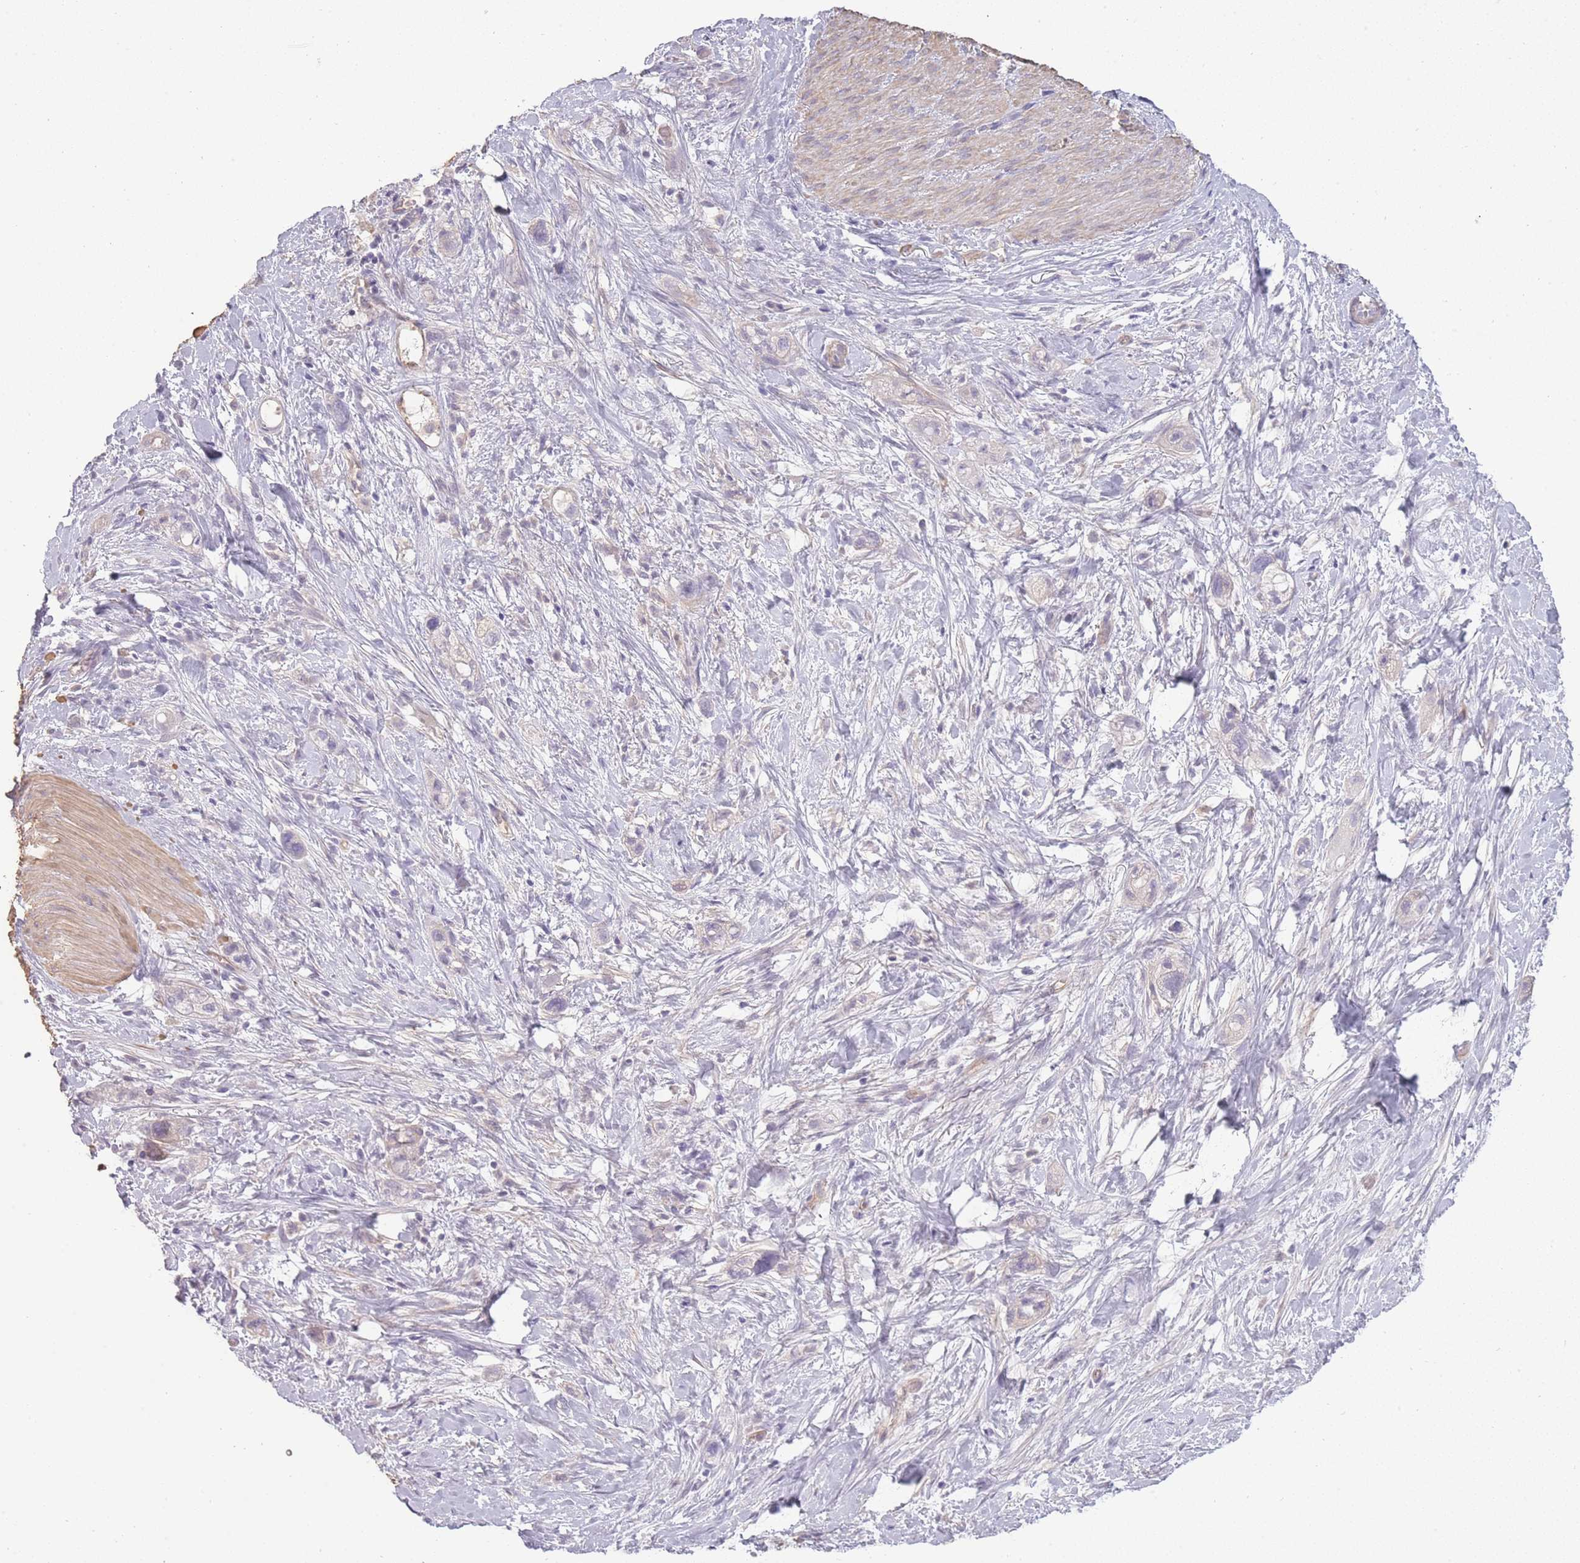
{"staining": {"intensity": "negative", "quantity": "none", "location": "none"}, "tissue": "stomach cancer", "cell_type": "Tumor cells", "image_type": "cancer", "snomed": [{"axis": "morphology", "description": "Adenocarcinoma, NOS"}, {"axis": "topography", "description": "Stomach"}, {"axis": "topography", "description": "Stomach, lower"}], "caption": "DAB immunohistochemical staining of human adenocarcinoma (stomach) displays no significant staining in tumor cells.", "gene": "SLC8A2", "patient": {"sex": "female", "age": 48}}